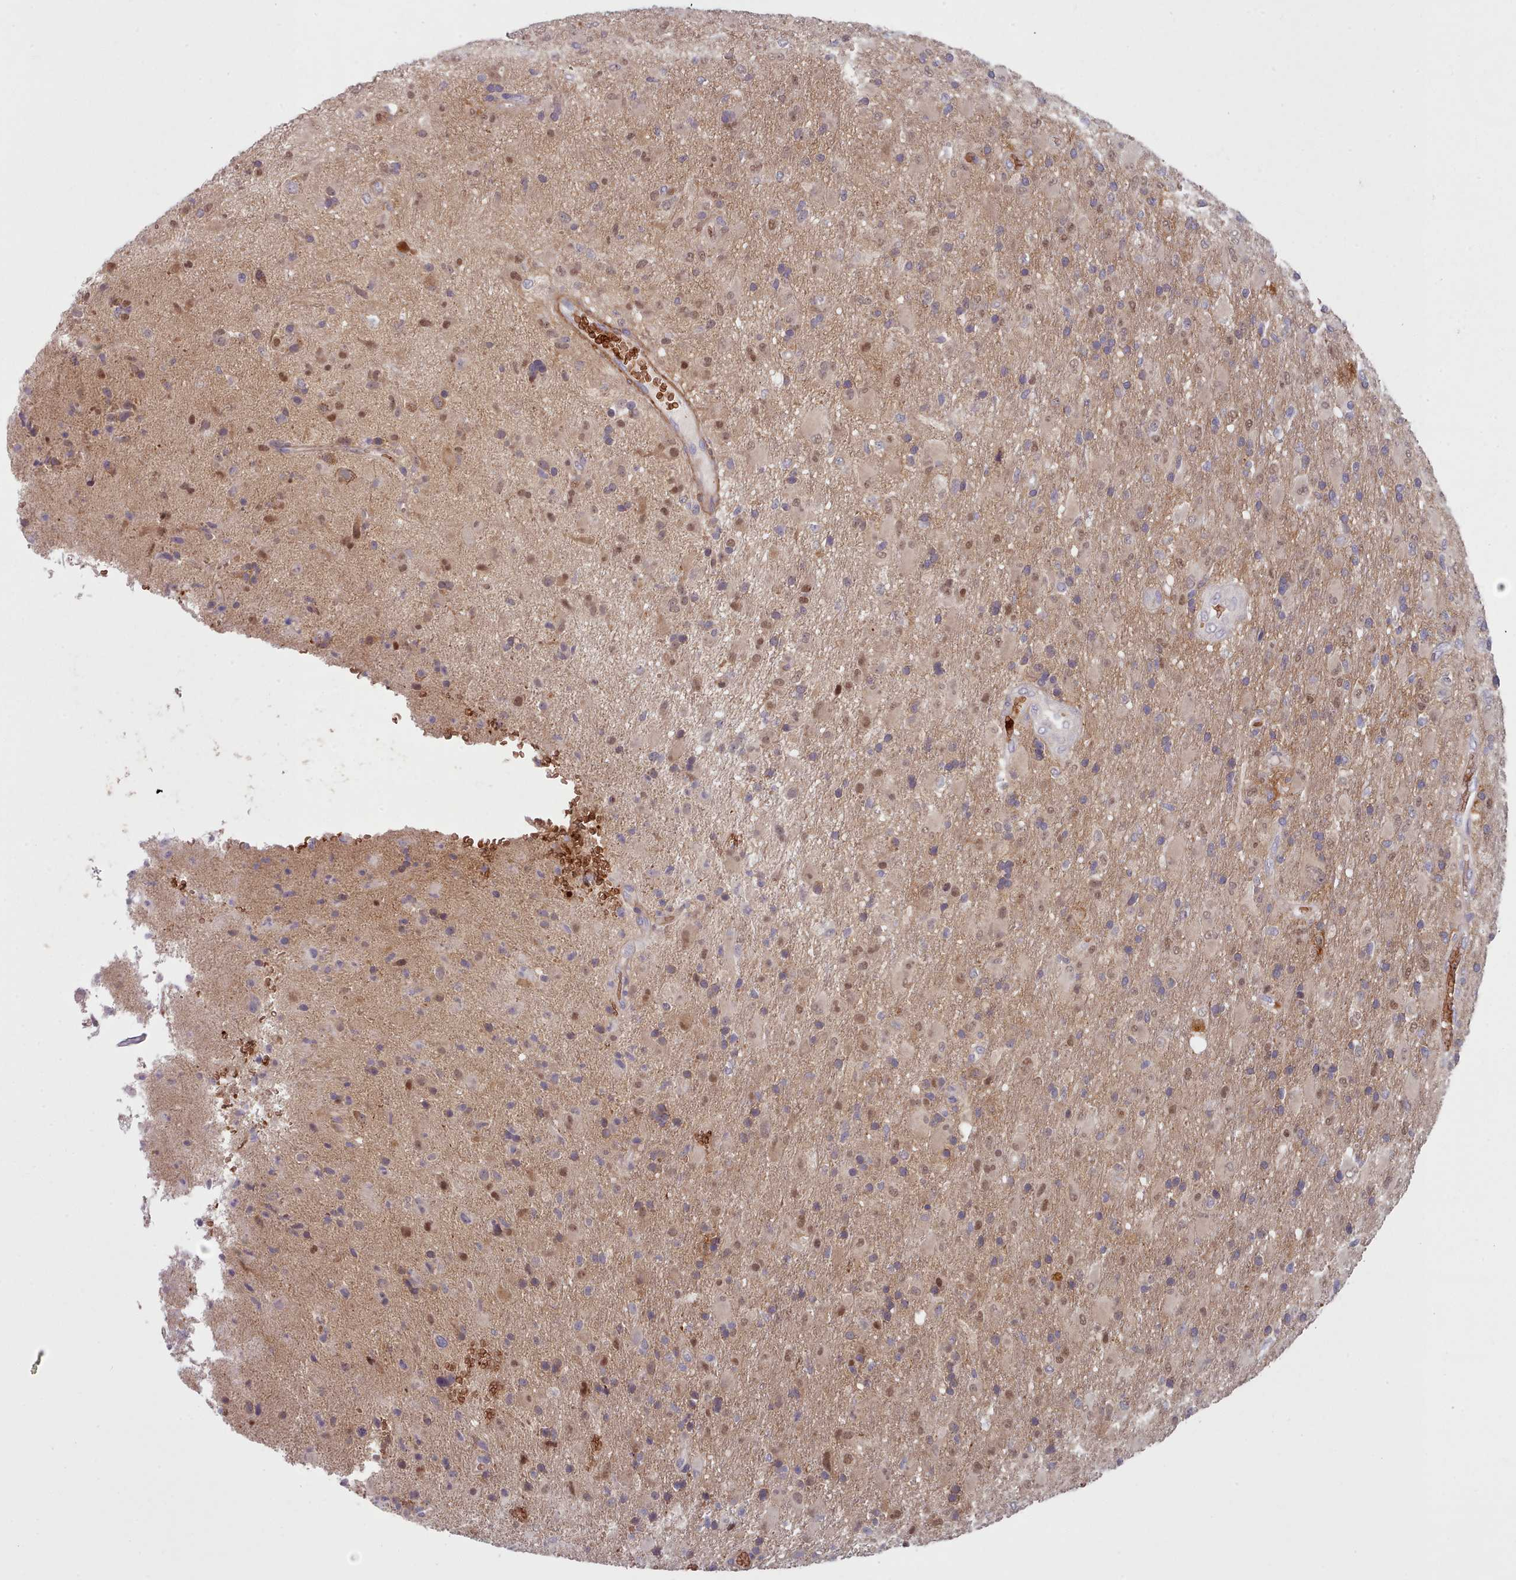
{"staining": {"intensity": "moderate", "quantity": "<25%", "location": "nuclear"}, "tissue": "glioma", "cell_type": "Tumor cells", "image_type": "cancer", "snomed": [{"axis": "morphology", "description": "Glioma, malignant, Low grade"}, {"axis": "topography", "description": "Brain"}], "caption": "High-power microscopy captured an IHC photomicrograph of glioma, revealing moderate nuclear positivity in about <25% of tumor cells. (DAB (3,3'-diaminobenzidine) IHC, brown staining for protein, blue staining for nuclei).", "gene": "CLNS1A", "patient": {"sex": "male", "age": 65}}